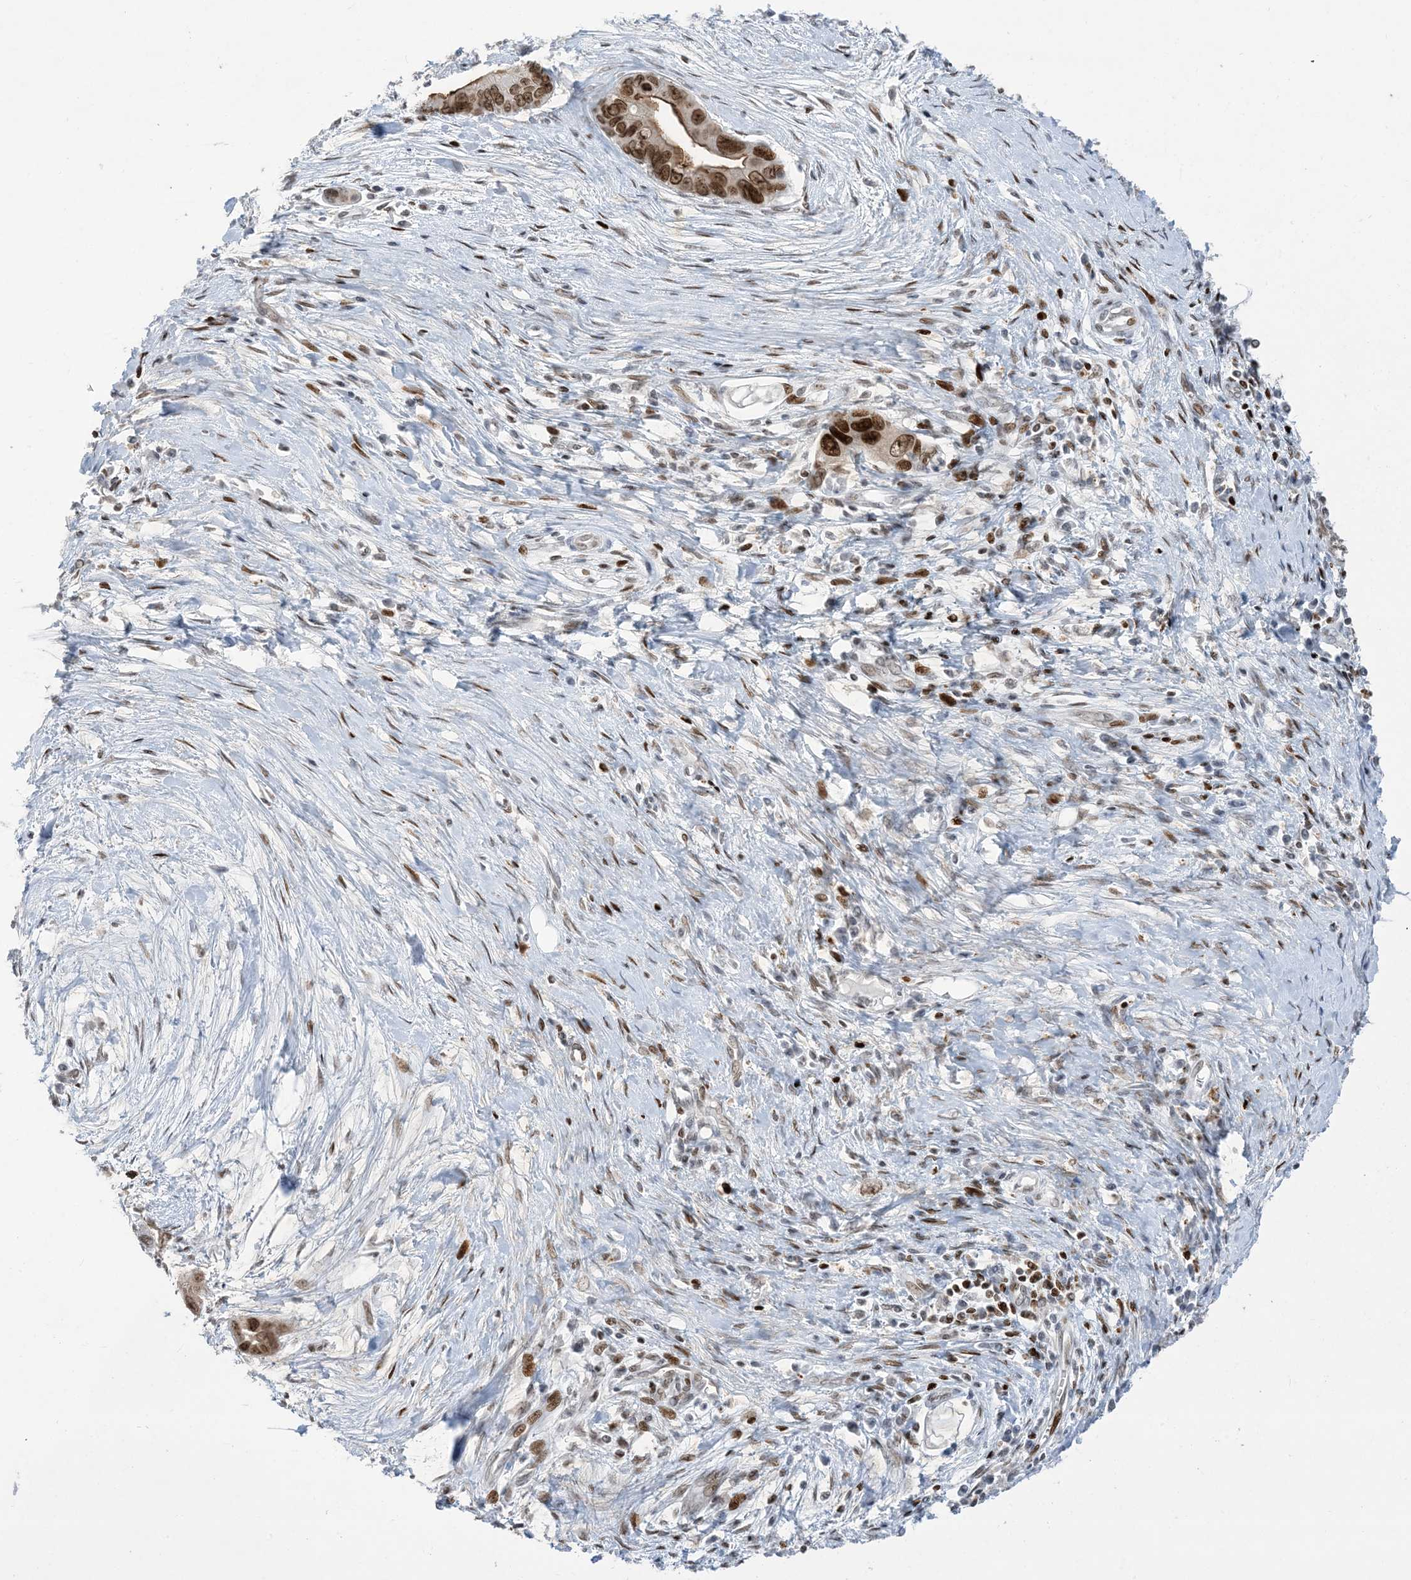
{"staining": {"intensity": "moderate", "quantity": ">75%", "location": "cytoplasmic/membranous,nuclear"}, "tissue": "pancreatic cancer", "cell_type": "Tumor cells", "image_type": "cancer", "snomed": [{"axis": "morphology", "description": "Adenocarcinoma, NOS"}, {"axis": "topography", "description": "Pancreas"}], "caption": "A micrograph of human adenocarcinoma (pancreatic) stained for a protein shows moderate cytoplasmic/membranous and nuclear brown staining in tumor cells.", "gene": "SLC25A53", "patient": {"sex": "male", "age": 75}}